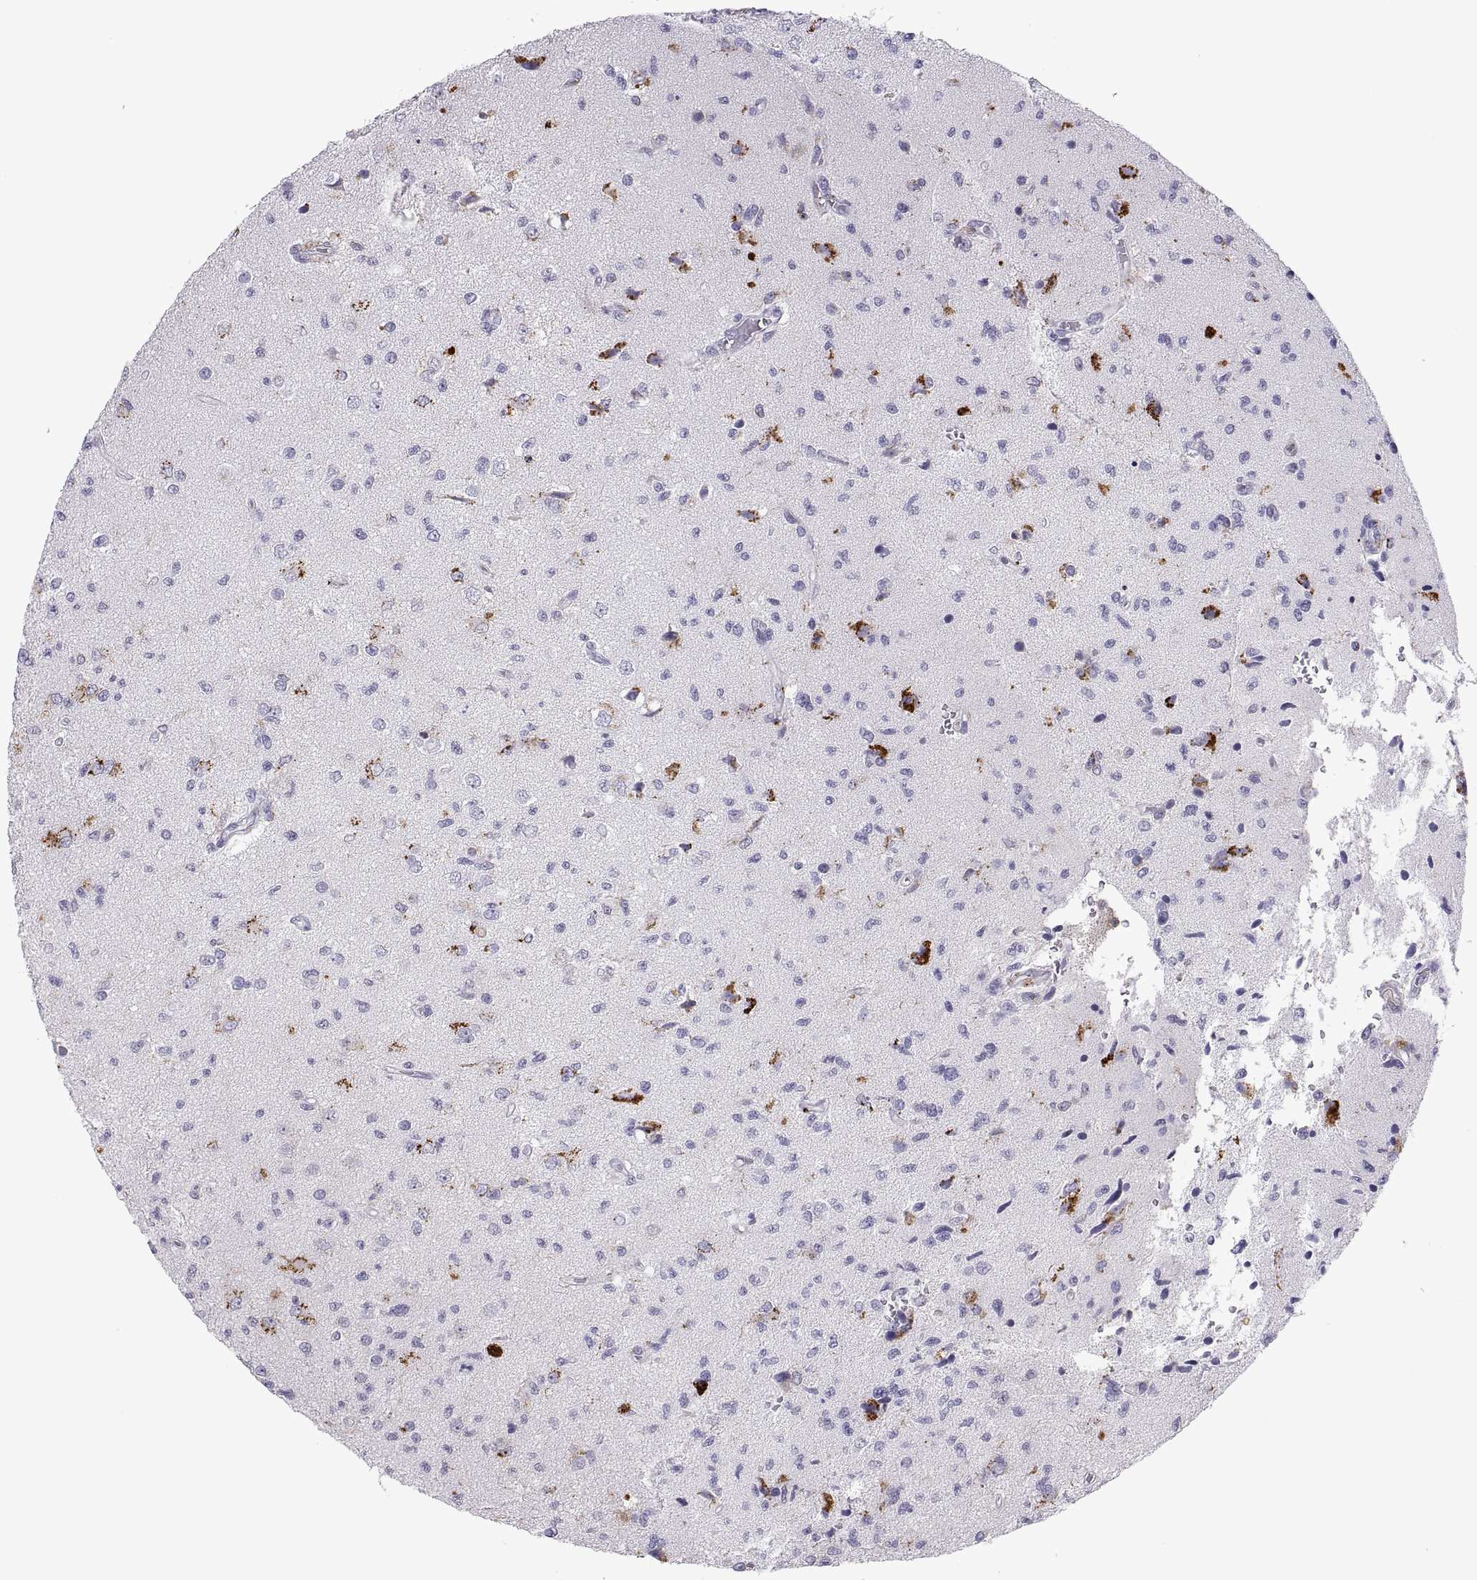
{"staining": {"intensity": "negative", "quantity": "none", "location": "none"}, "tissue": "glioma", "cell_type": "Tumor cells", "image_type": "cancer", "snomed": [{"axis": "morphology", "description": "Glioma, malignant, High grade"}, {"axis": "topography", "description": "Brain"}], "caption": "Tumor cells are negative for protein expression in human glioma.", "gene": "RGS19", "patient": {"sex": "male", "age": 56}}